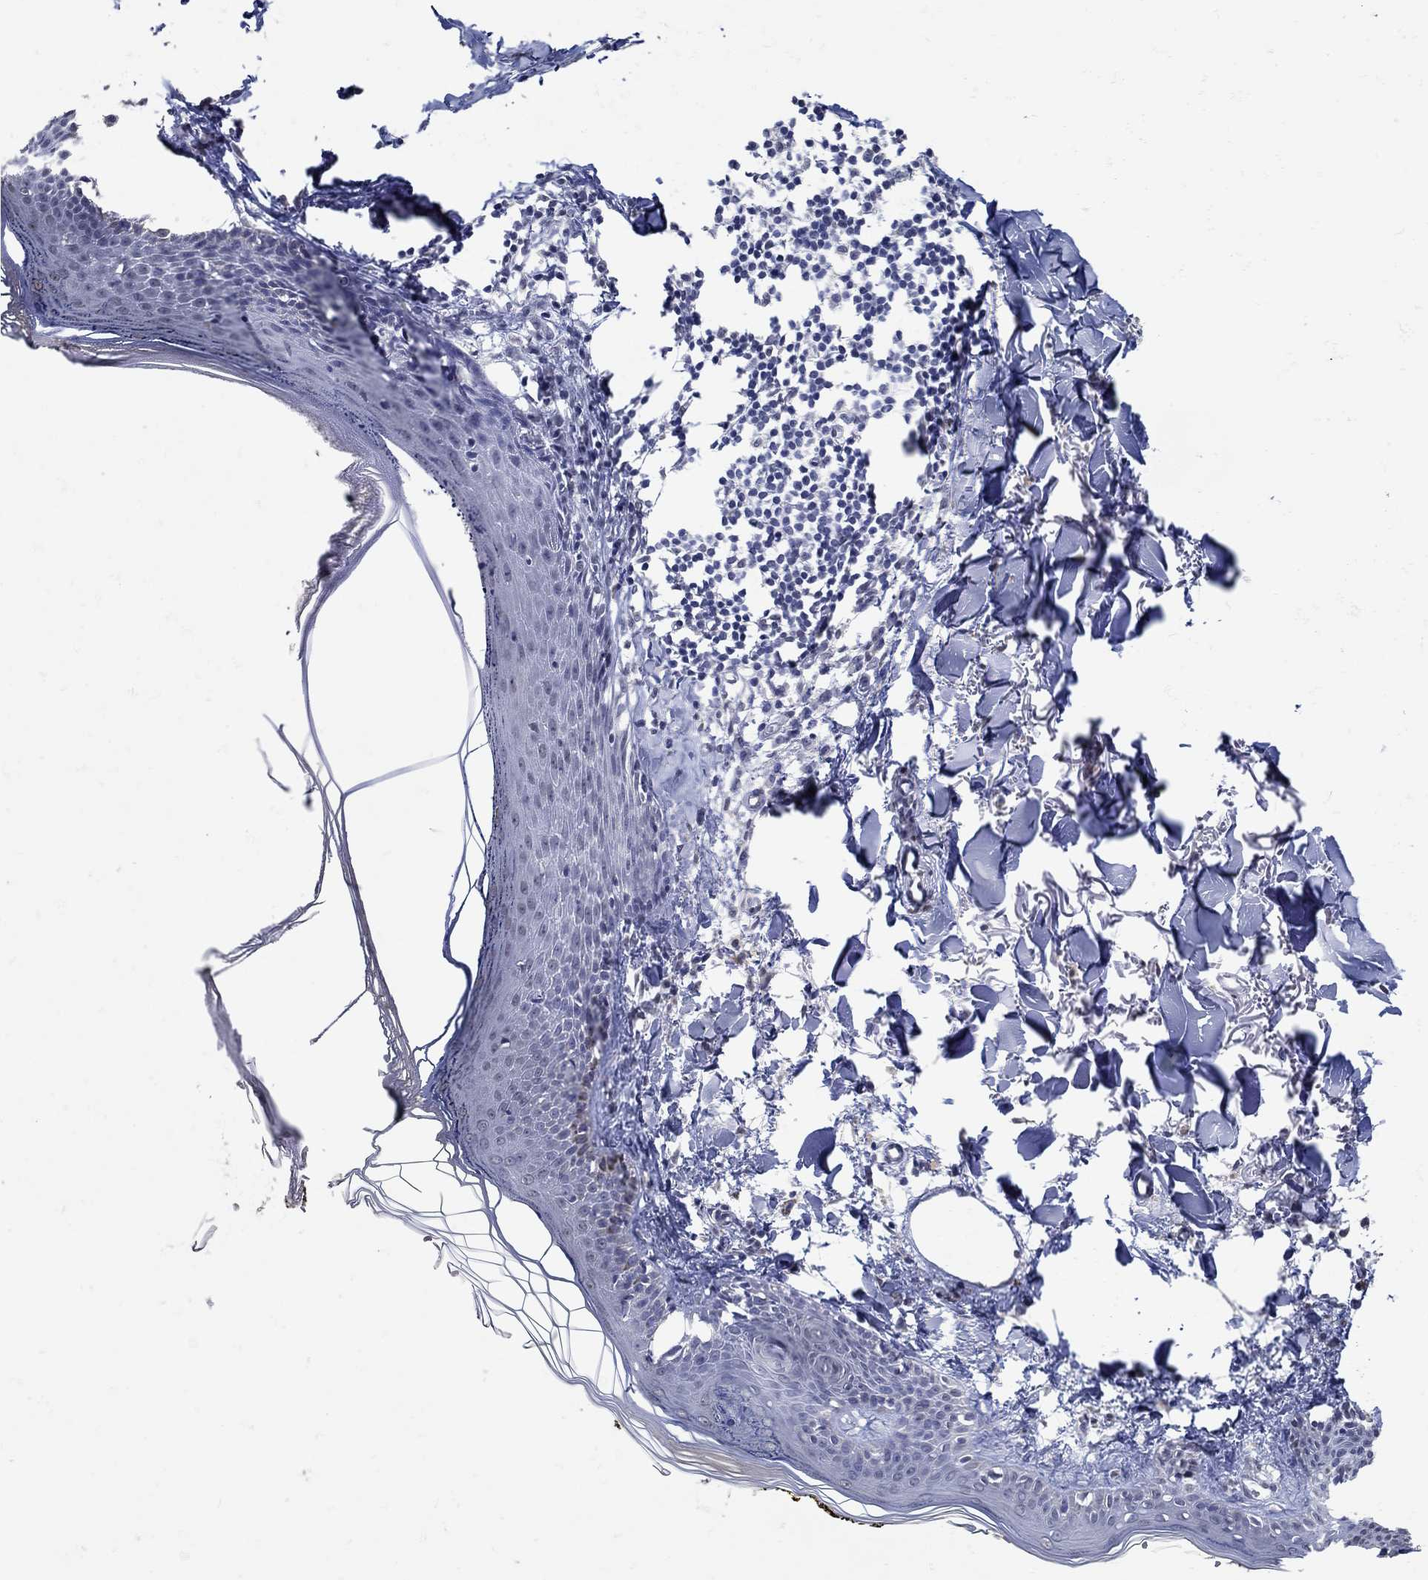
{"staining": {"intensity": "negative", "quantity": "none", "location": "none"}, "tissue": "skin", "cell_type": "Fibroblasts", "image_type": "normal", "snomed": [{"axis": "morphology", "description": "Normal tissue, NOS"}, {"axis": "topography", "description": "Skin"}], "caption": "There is no significant positivity in fibroblasts of skin. (DAB immunohistochemistry, high magnification).", "gene": "KCNN3", "patient": {"sex": "male", "age": 76}}